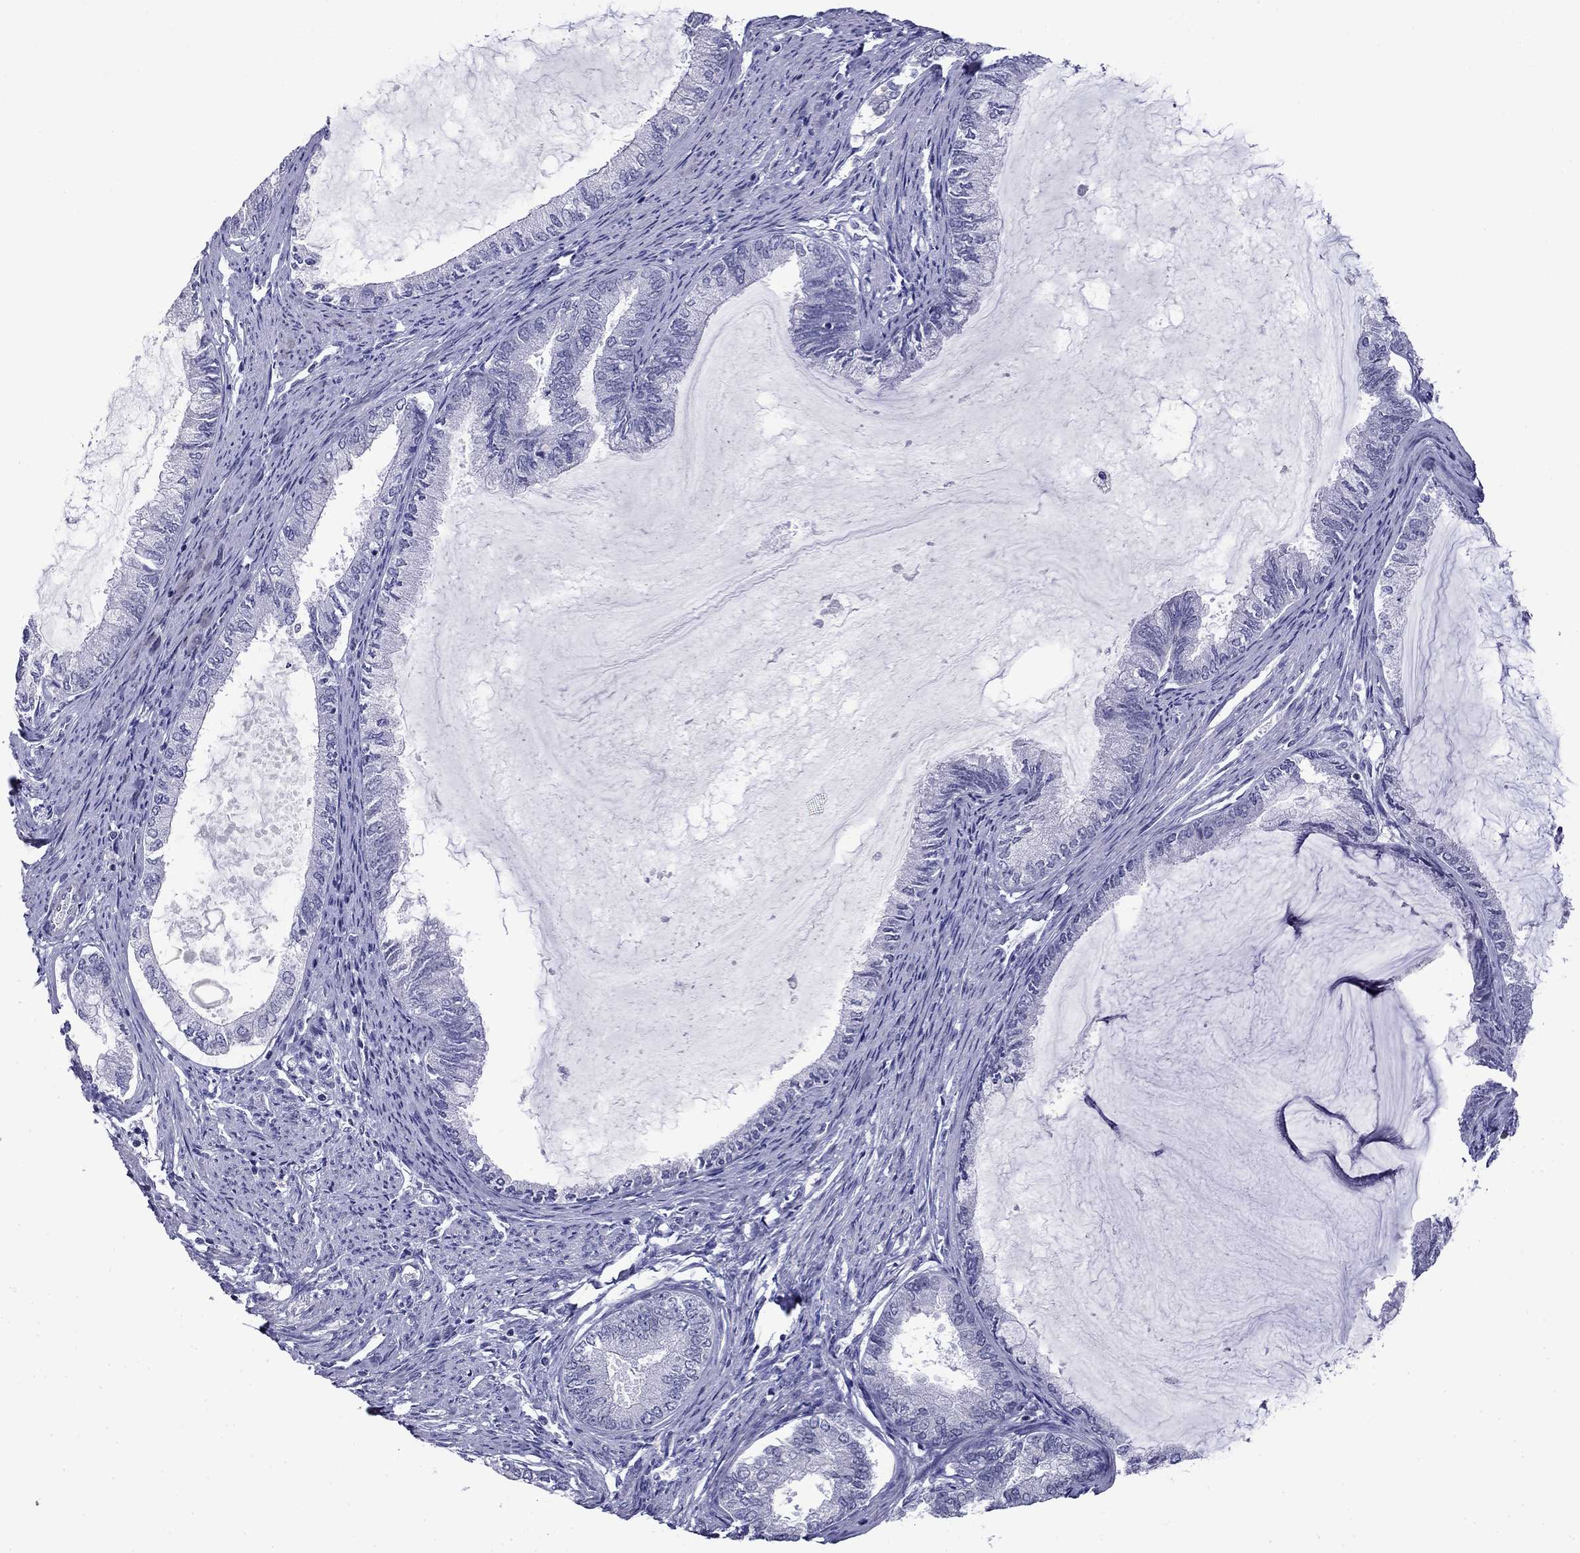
{"staining": {"intensity": "negative", "quantity": "none", "location": "none"}, "tissue": "endometrial cancer", "cell_type": "Tumor cells", "image_type": "cancer", "snomed": [{"axis": "morphology", "description": "Adenocarcinoma, NOS"}, {"axis": "topography", "description": "Endometrium"}], "caption": "Micrograph shows no significant protein expression in tumor cells of endometrial cancer (adenocarcinoma). The staining was performed using DAB (3,3'-diaminobenzidine) to visualize the protein expression in brown, while the nuclei were stained in blue with hematoxylin (Magnification: 20x).", "gene": "PRR18", "patient": {"sex": "female", "age": 86}}